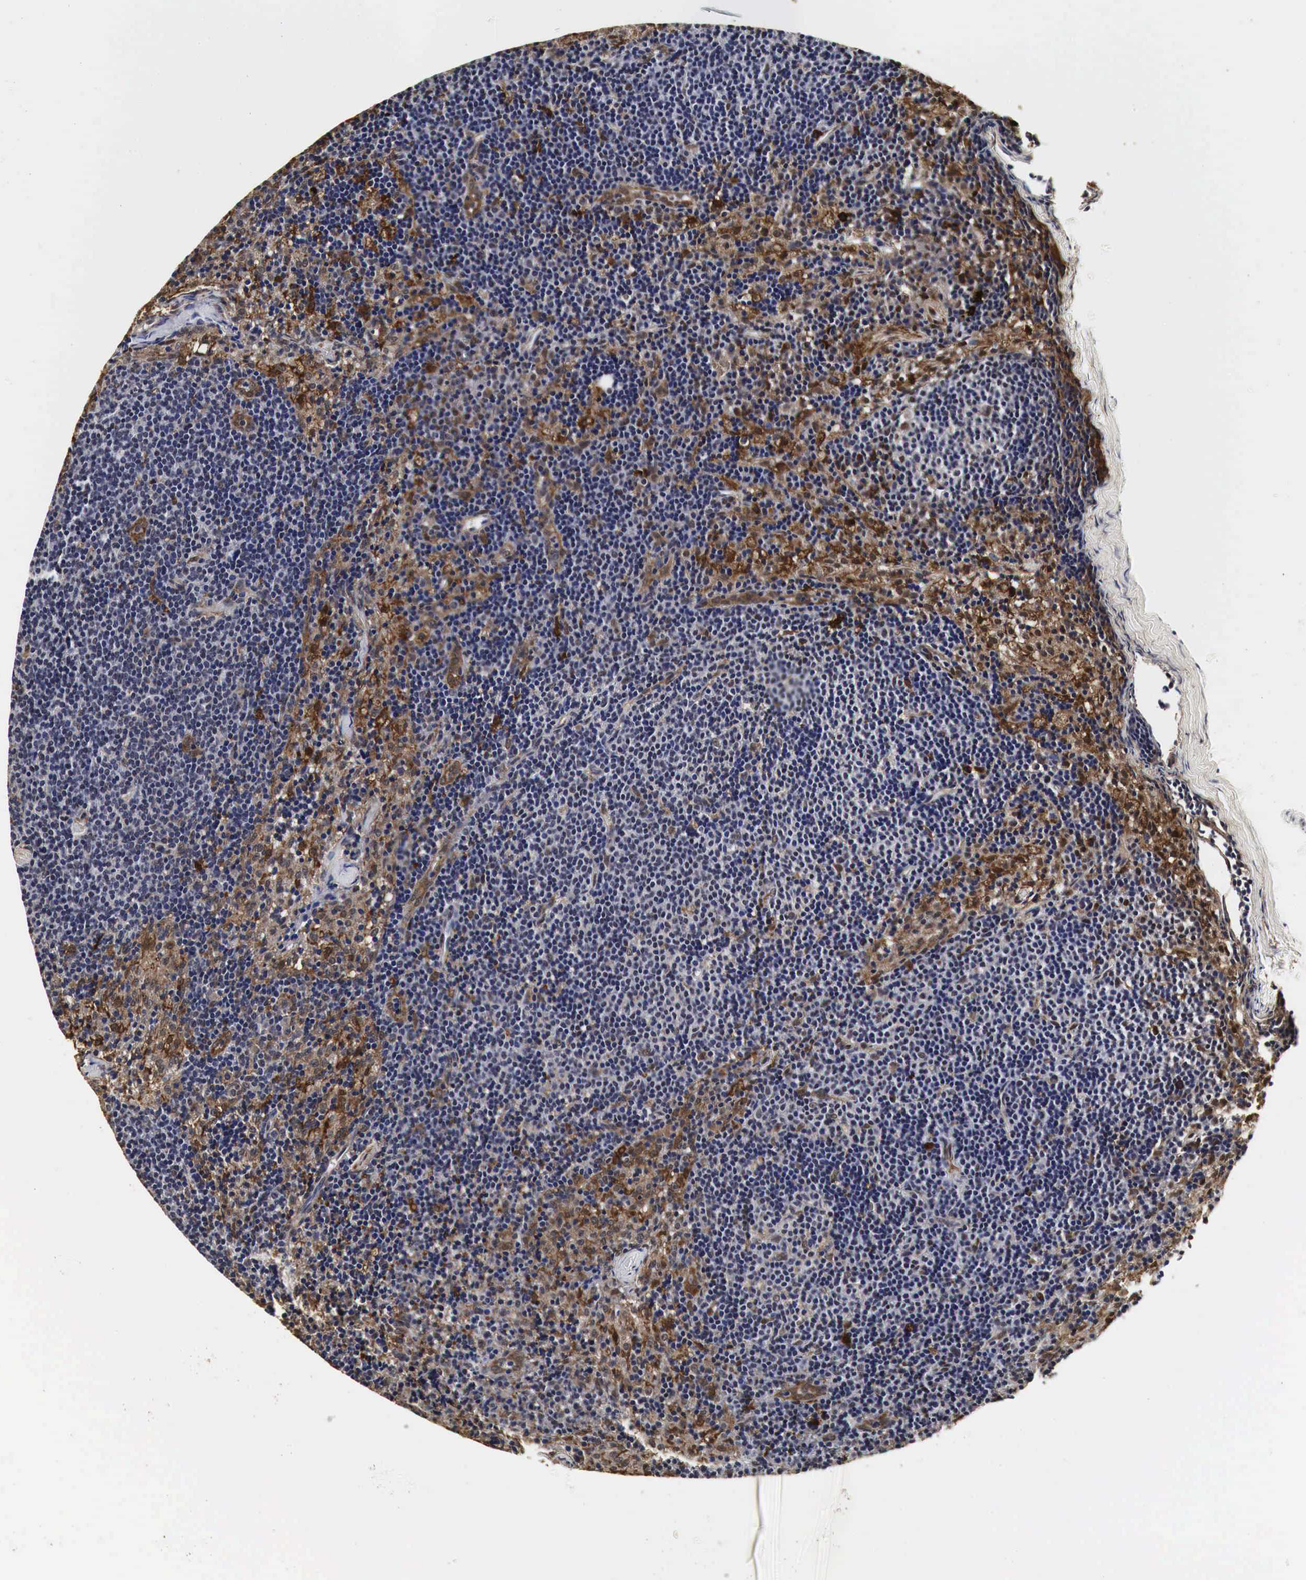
{"staining": {"intensity": "weak", "quantity": "<25%", "location": "cytoplasmic/membranous"}, "tissue": "lymph node", "cell_type": "Germinal center cells", "image_type": "normal", "snomed": [{"axis": "morphology", "description": "Normal tissue, NOS"}, {"axis": "topography", "description": "Lymph node"}], "caption": "Germinal center cells show no significant staining in normal lymph node. Nuclei are stained in blue.", "gene": "SPIN1", "patient": {"sex": "female", "age": 35}}